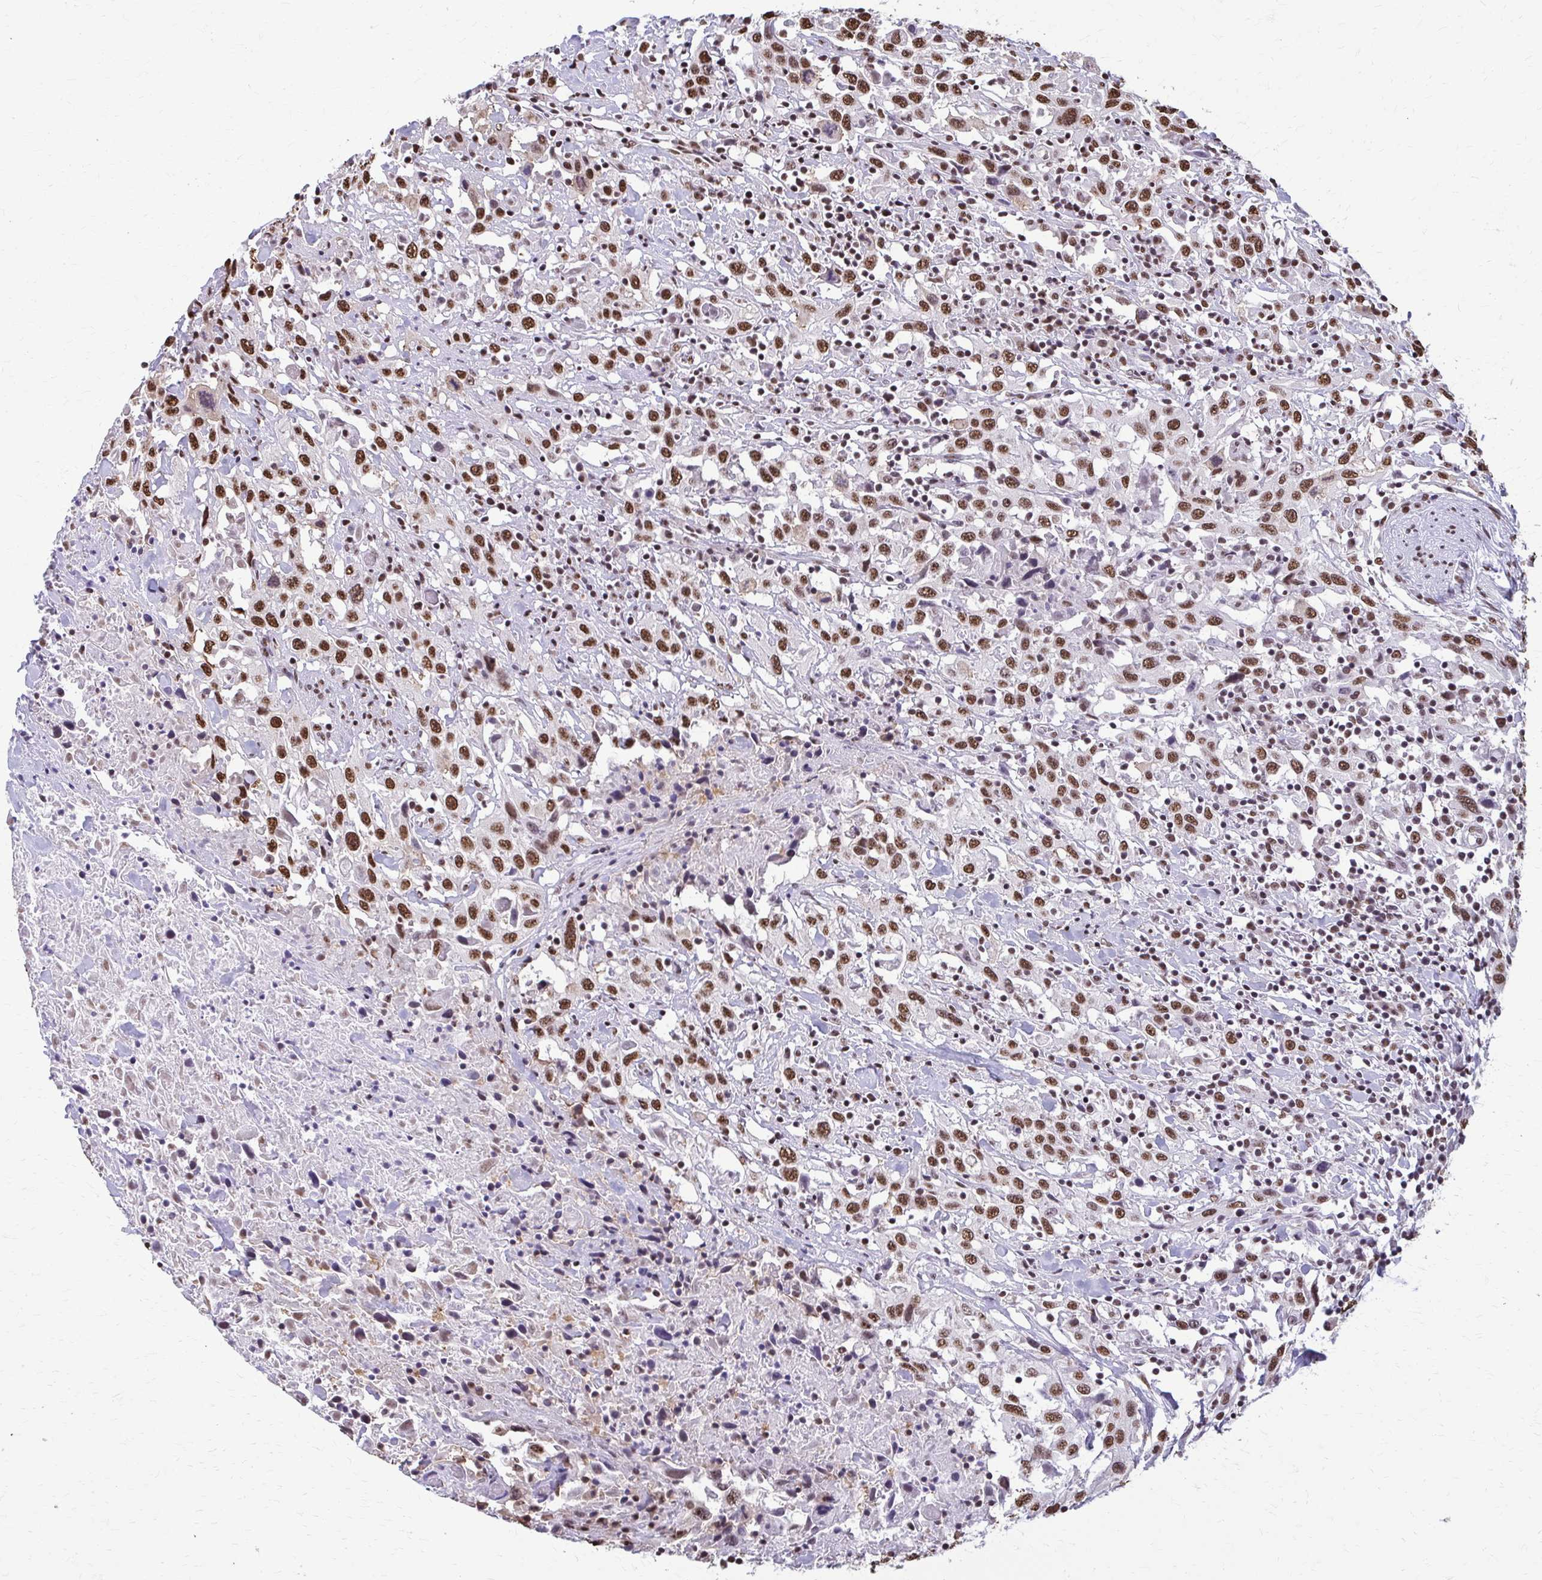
{"staining": {"intensity": "moderate", "quantity": ">75%", "location": "nuclear"}, "tissue": "urothelial cancer", "cell_type": "Tumor cells", "image_type": "cancer", "snomed": [{"axis": "morphology", "description": "Urothelial carcinoma, High grade"}, {"axis": "topography", "description": "Urinary bladder"}], "caption": "Immunohistochemical staining of human urothelial carcinoma (high-grade) shows medium levels of moderate nuclear staining in approximately >75% of tumor cells.", "gene": "SNRPA", "patient": {"sex": "male", "age": 61}}